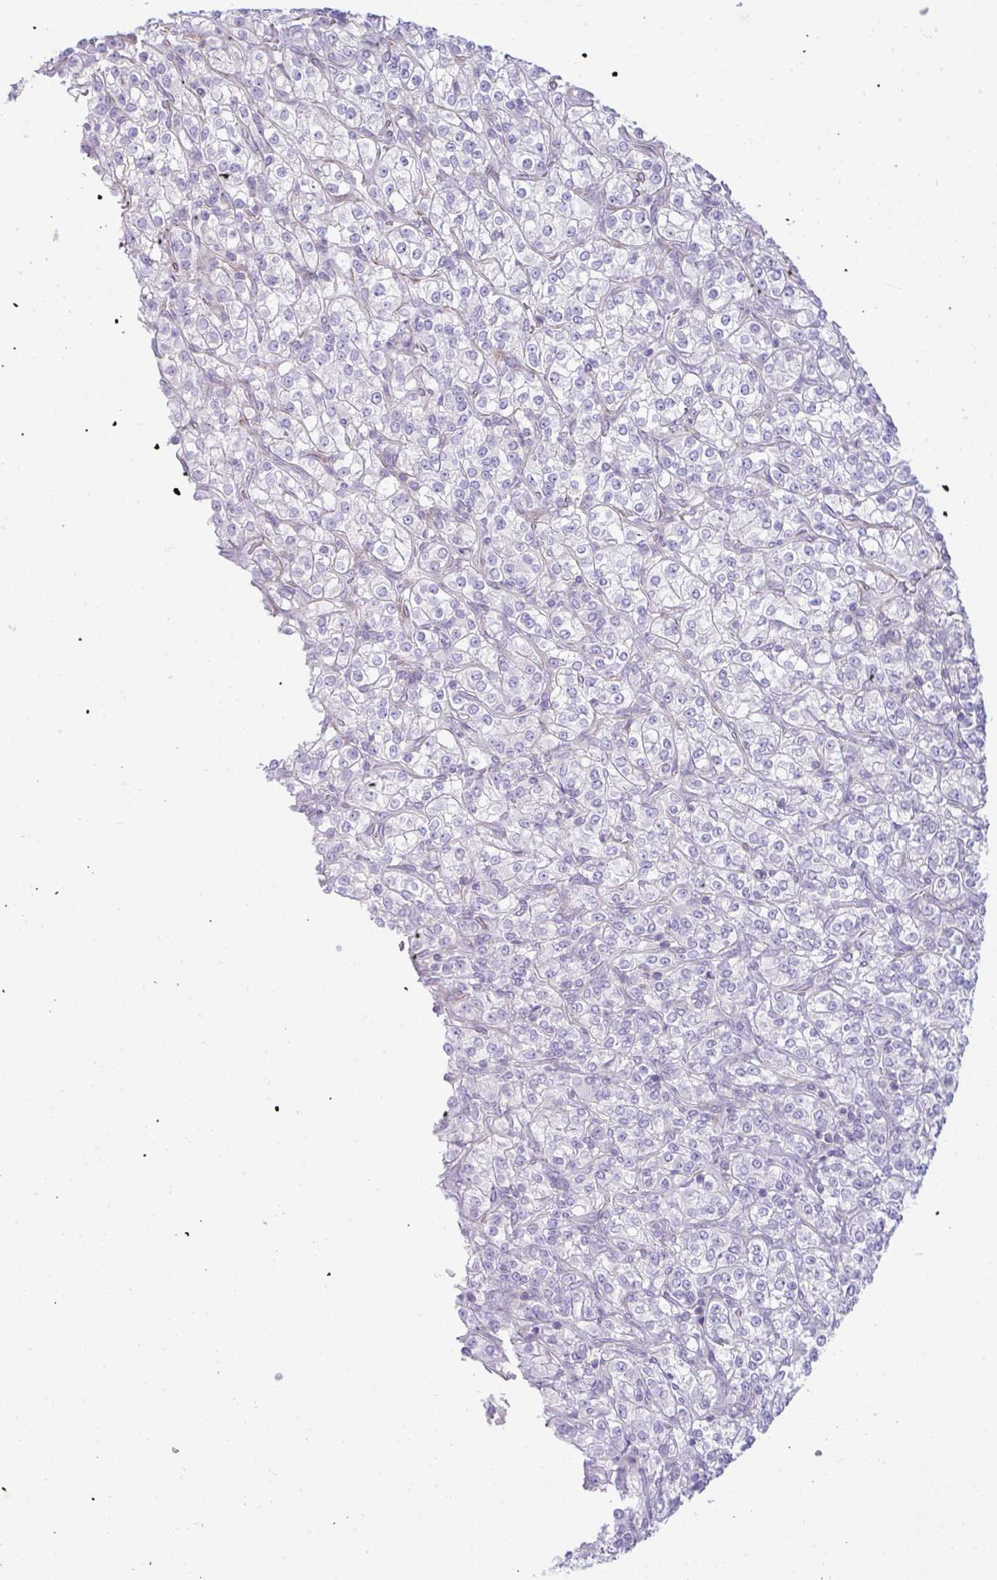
{"staining": {"intensity": "negative", "quantity": "none", "location": "none"}, "tissue": "renal cancer", "cell_type": "Tumor cells", "image_type": "cancer", "snomed": [{"axis": "morphology", "description": "Adenocarcinoma, NOS"}, {"axis": "topography", "description": "Kidney"}], "caption": "Tumor cells show no significant protein expression in renal cancer.", "gene": "CDRT15", "patient": {"sex": "male", "age": 77}}